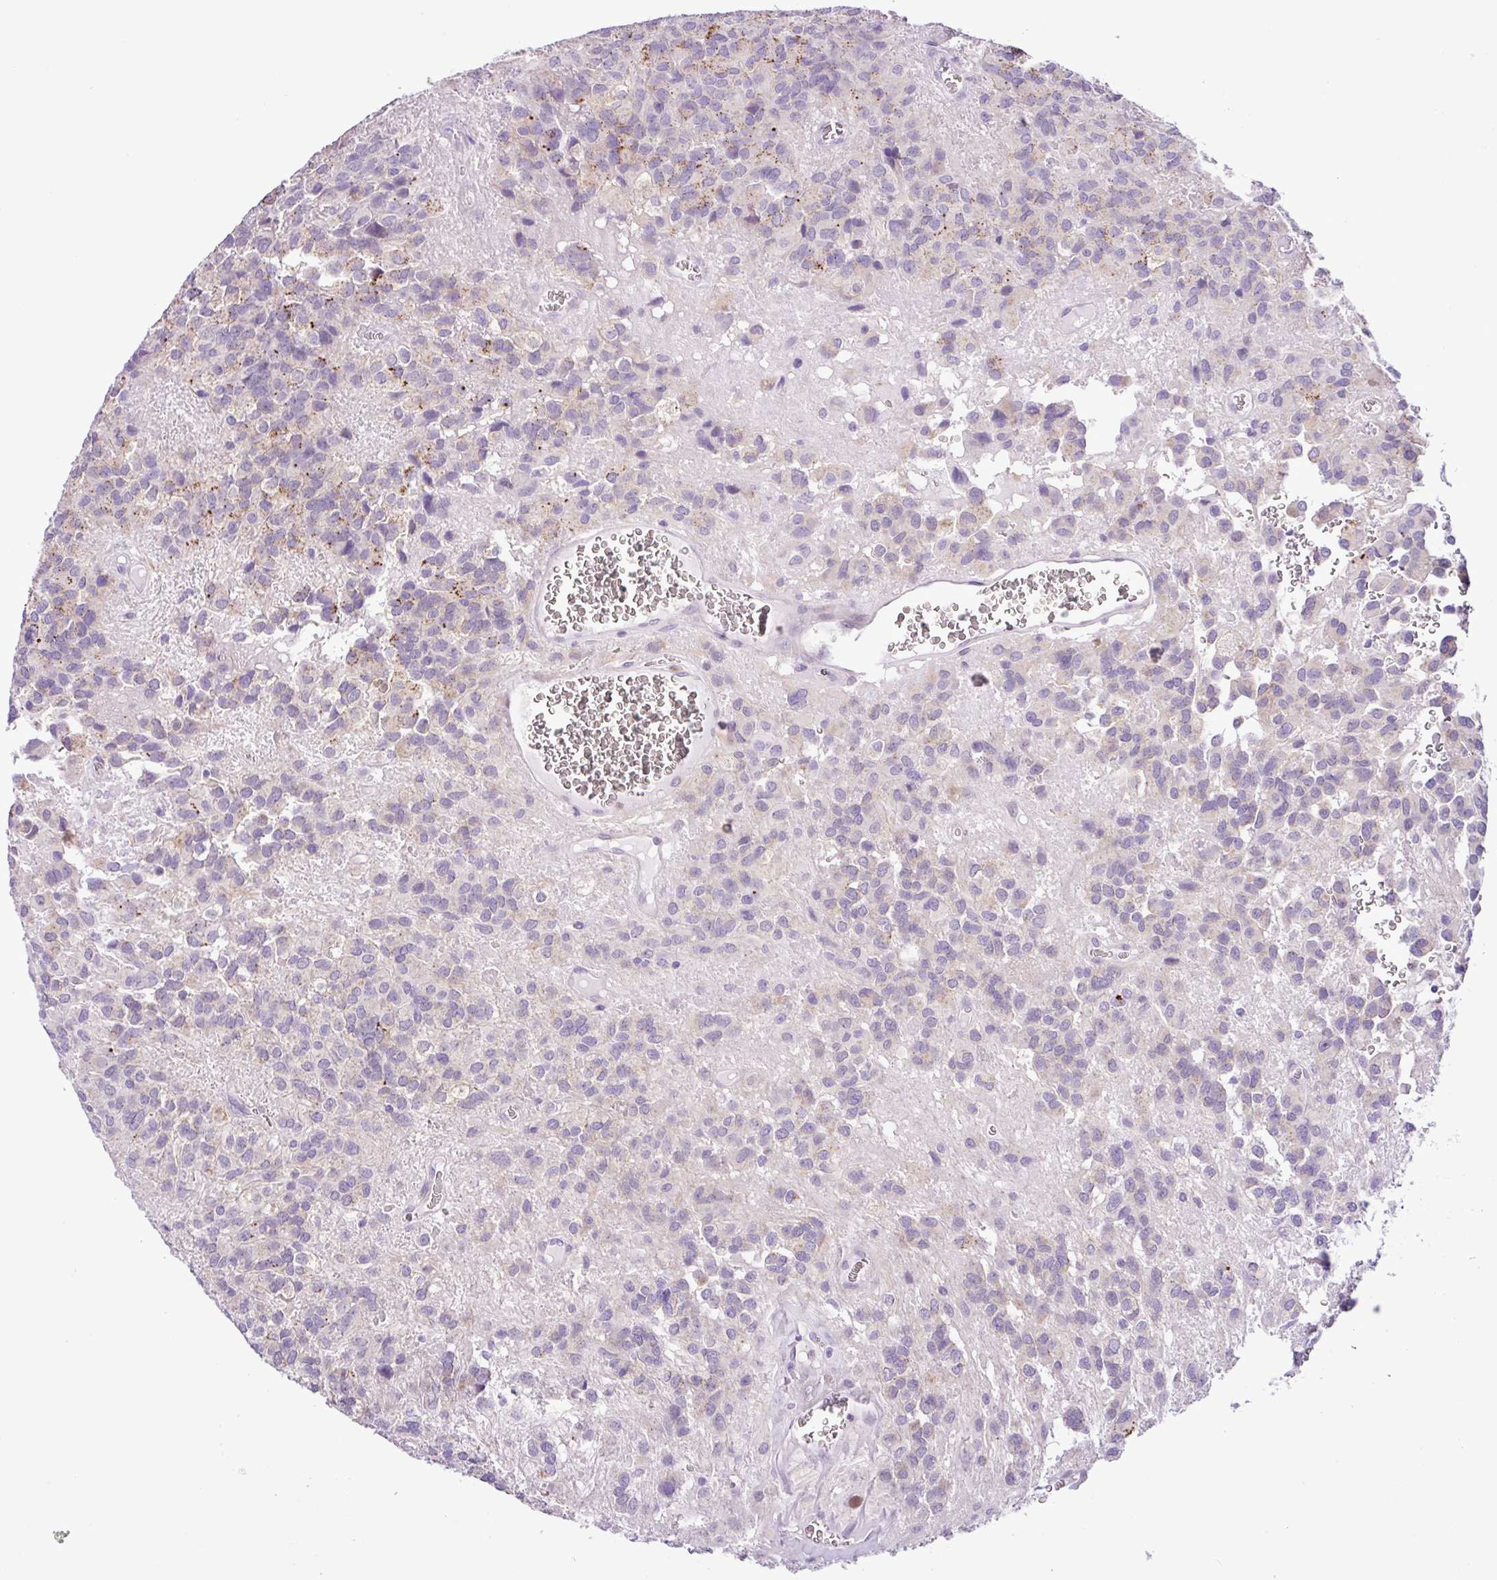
{"staining": {"intensity": "moderate", "quantity": "<25%", "location": "cytoplasmic/membranous"}, "tissue": "glioma", "cell_type": "Tumor cells", "image_type": "cancer", "snomed": [{"axis": "morphology", "description": "Glioma, malignant, Low grade"}, {"axis": "topography", "description": "Brain"}], "caption": "Brown immunohistochemical staining in glioma demonstrates moderate cytoplasmic/membranous expression in about <25% of tumor cells.", "gene": "TONSL", "patient": {"sex": "male", "age": 56}}